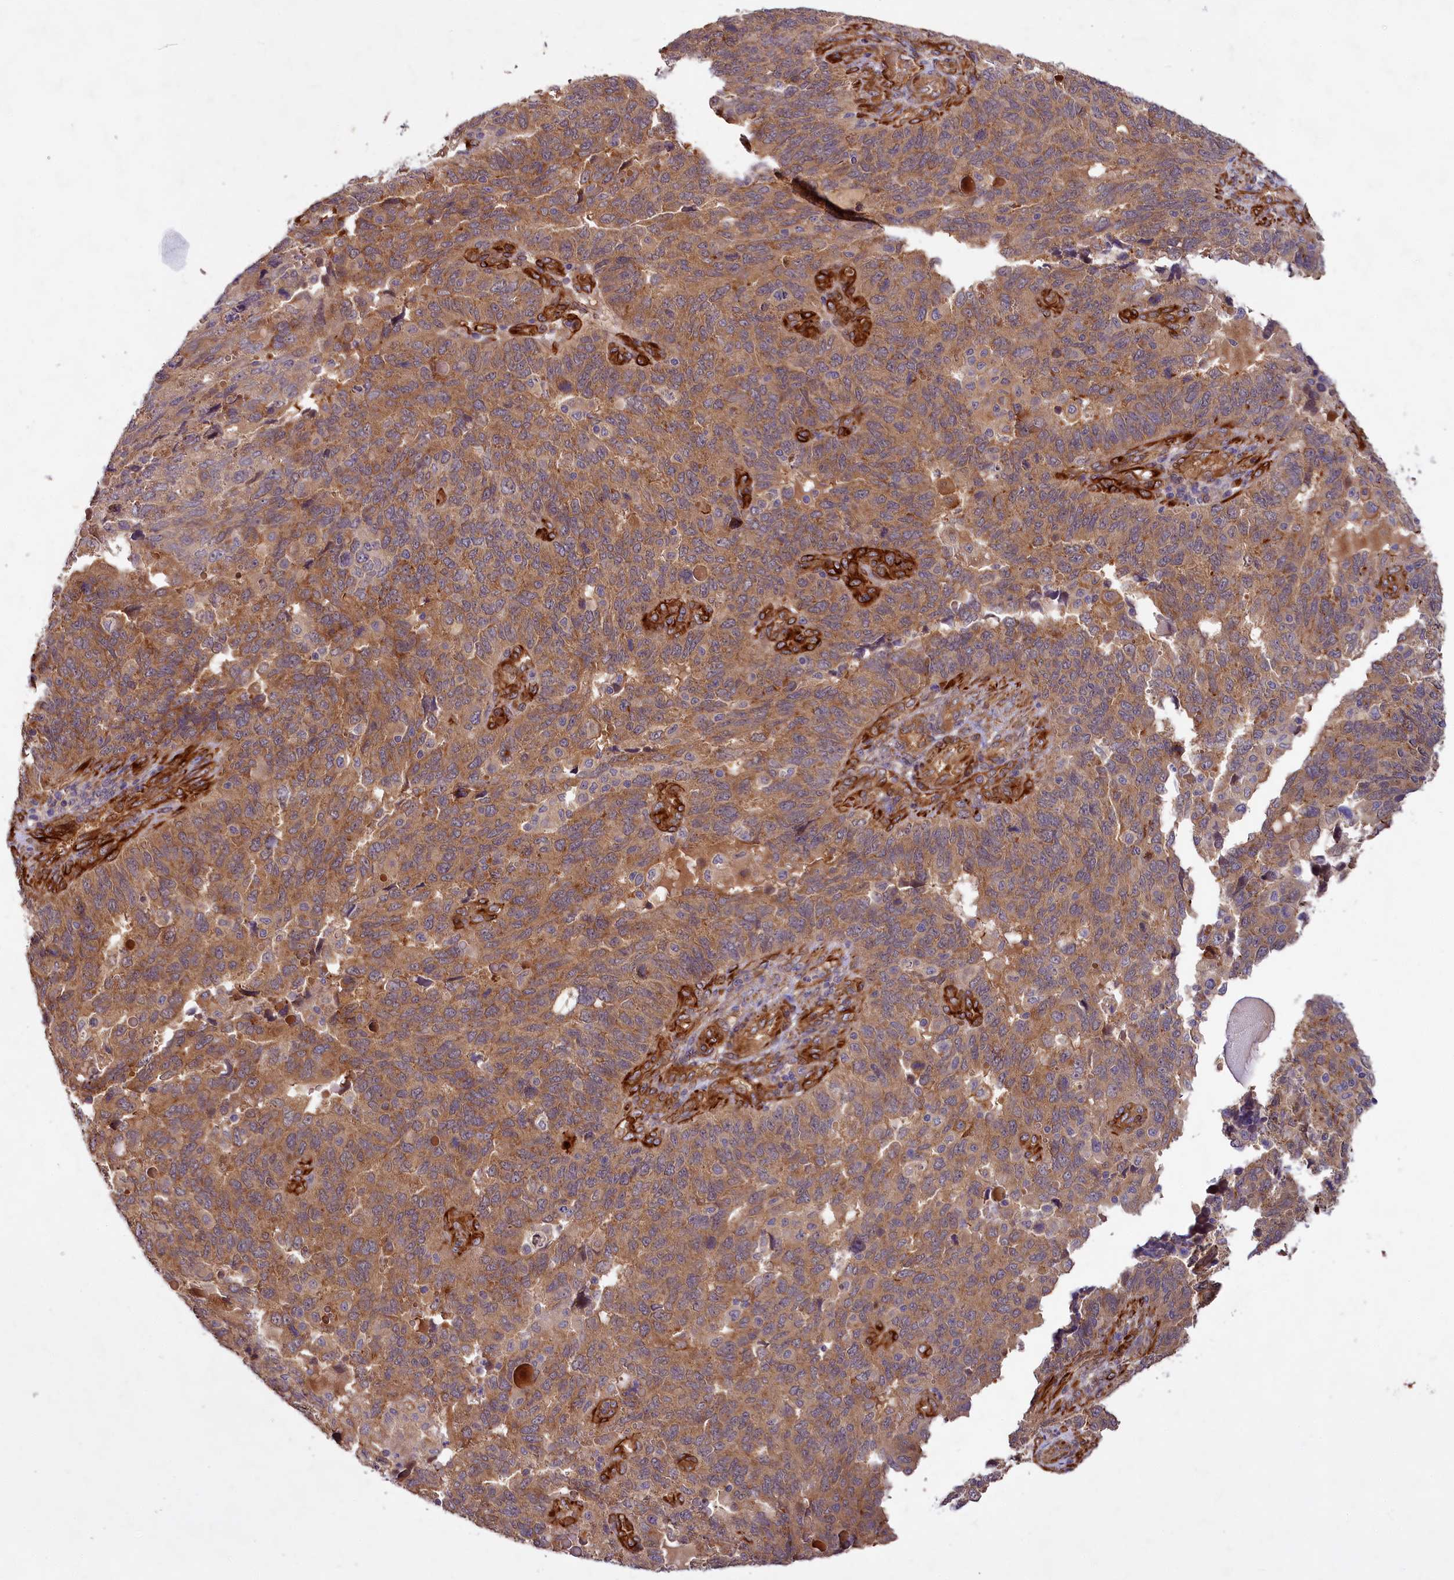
{"staining": {"intensity": "moderate", "quantity": ">75%", "location": "cytoplasmic/membranous"}, "tissue": "endometrial cancer", "cell_type": "Tumor cells", "image_type": "cancer", "snomed": [{"axis": "morphology", "description": "Adenocarcinoma, NOS"}, {"axis": "topography", "description": "Endometrium"}], "caption": "Immunohistochemistry (IHC) (DAB (3,3'-diaminobenzidine)) staining of human endometrial adenocarcinoma displays moderate cytoplasmic/membranous protein expression in approximately >75% of tumor cells.", "gene": "PKN2", "patient": {"sex": "female", "age": 66}}